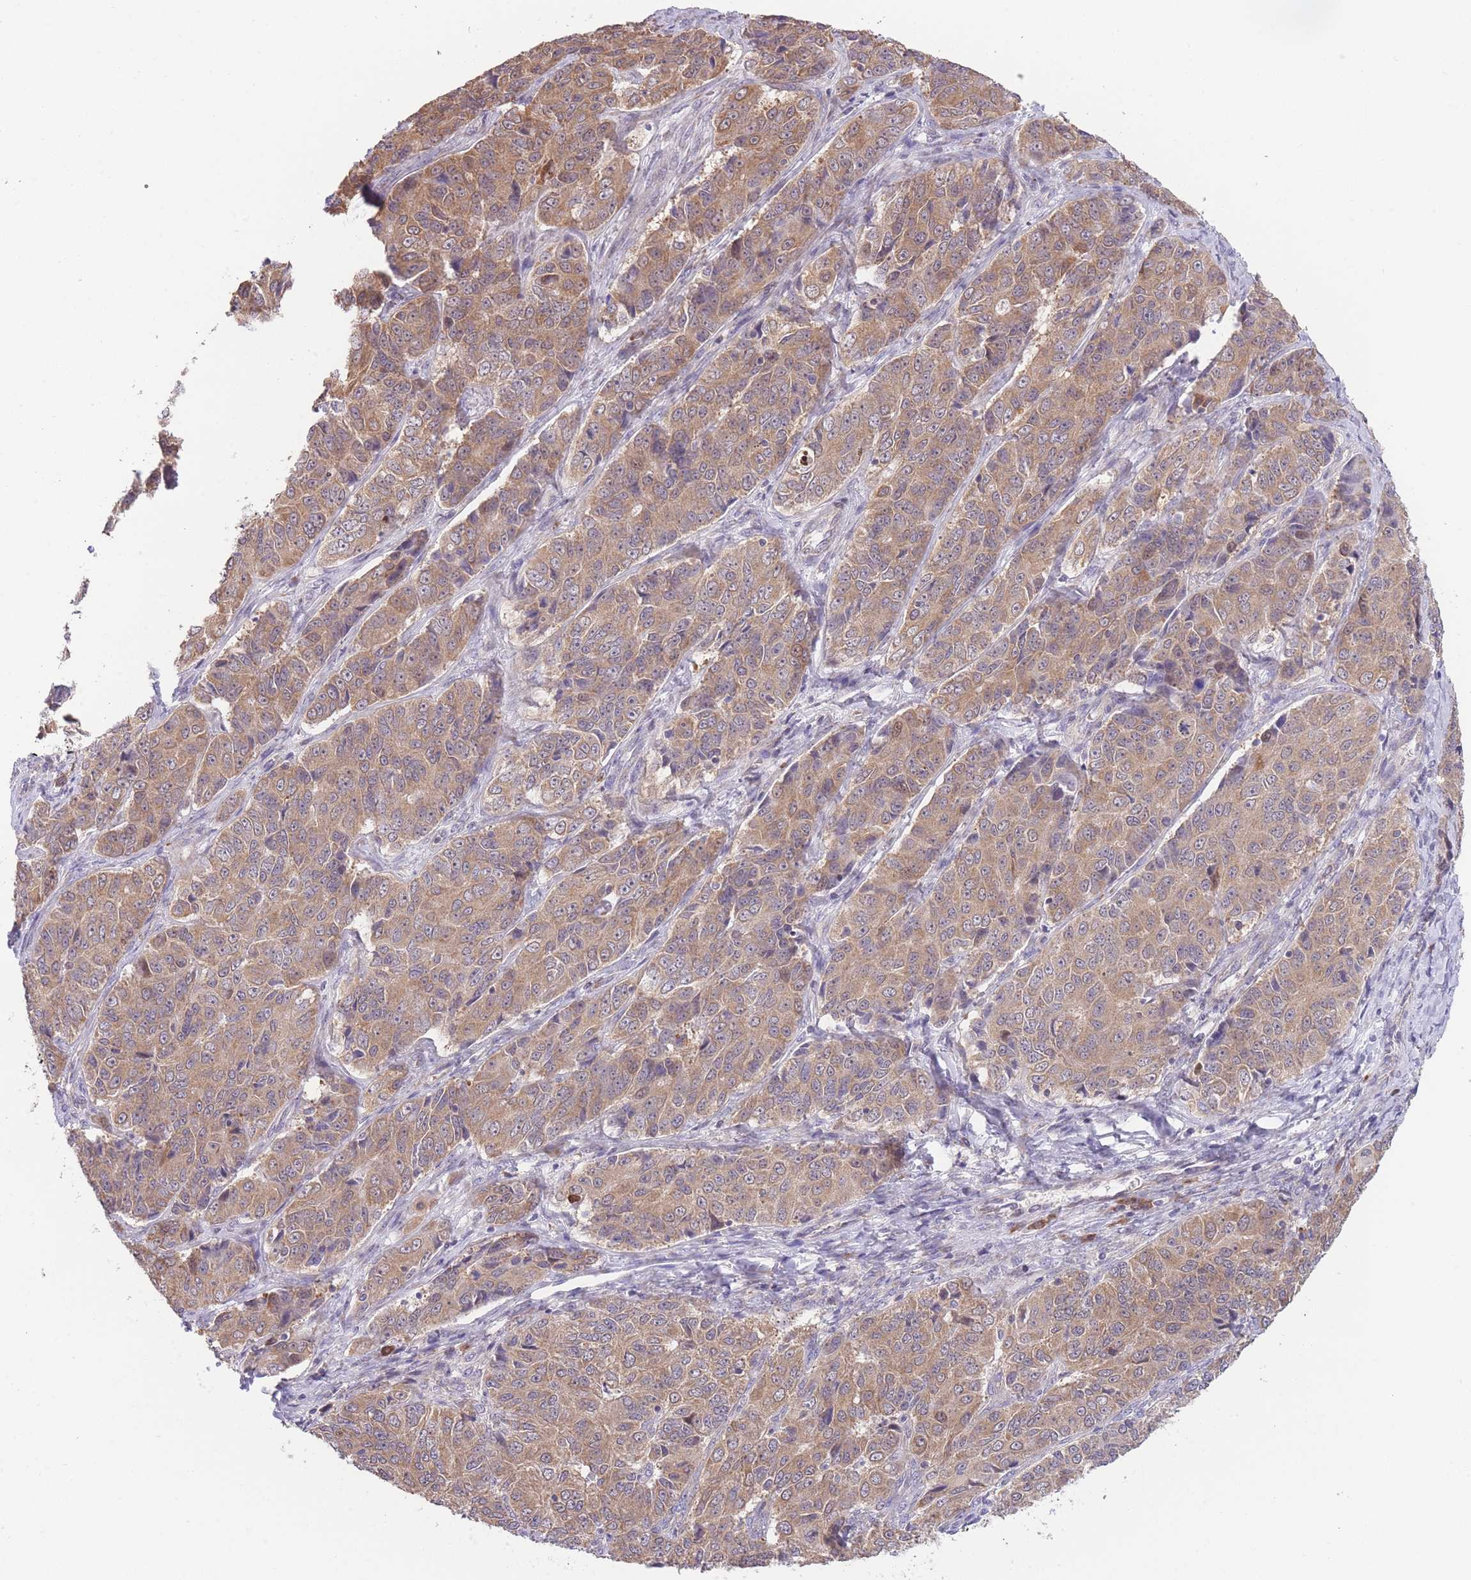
{"staining": {"intensity": "moderate", "quantity": ">75%", "location": "cytoplasmic/membranous"}, "tissue": "ovarian cancer", "cell_type": "Tumor cells", "image_type": "cancer", "snomed": [{"axis": "morphology", "description": "Carcinoma, endometroid"}, {"axis": "topography", "description": "Ovary"}], "caption": "Ovarian endometroid carcinoma stained for a protein (brown) exhibits moderate cytoplasmic/membranous positive expression in about >75% of tumor cells.", "gene": "BOLA2B", "patient": {"sex": "female", "age": 51}}